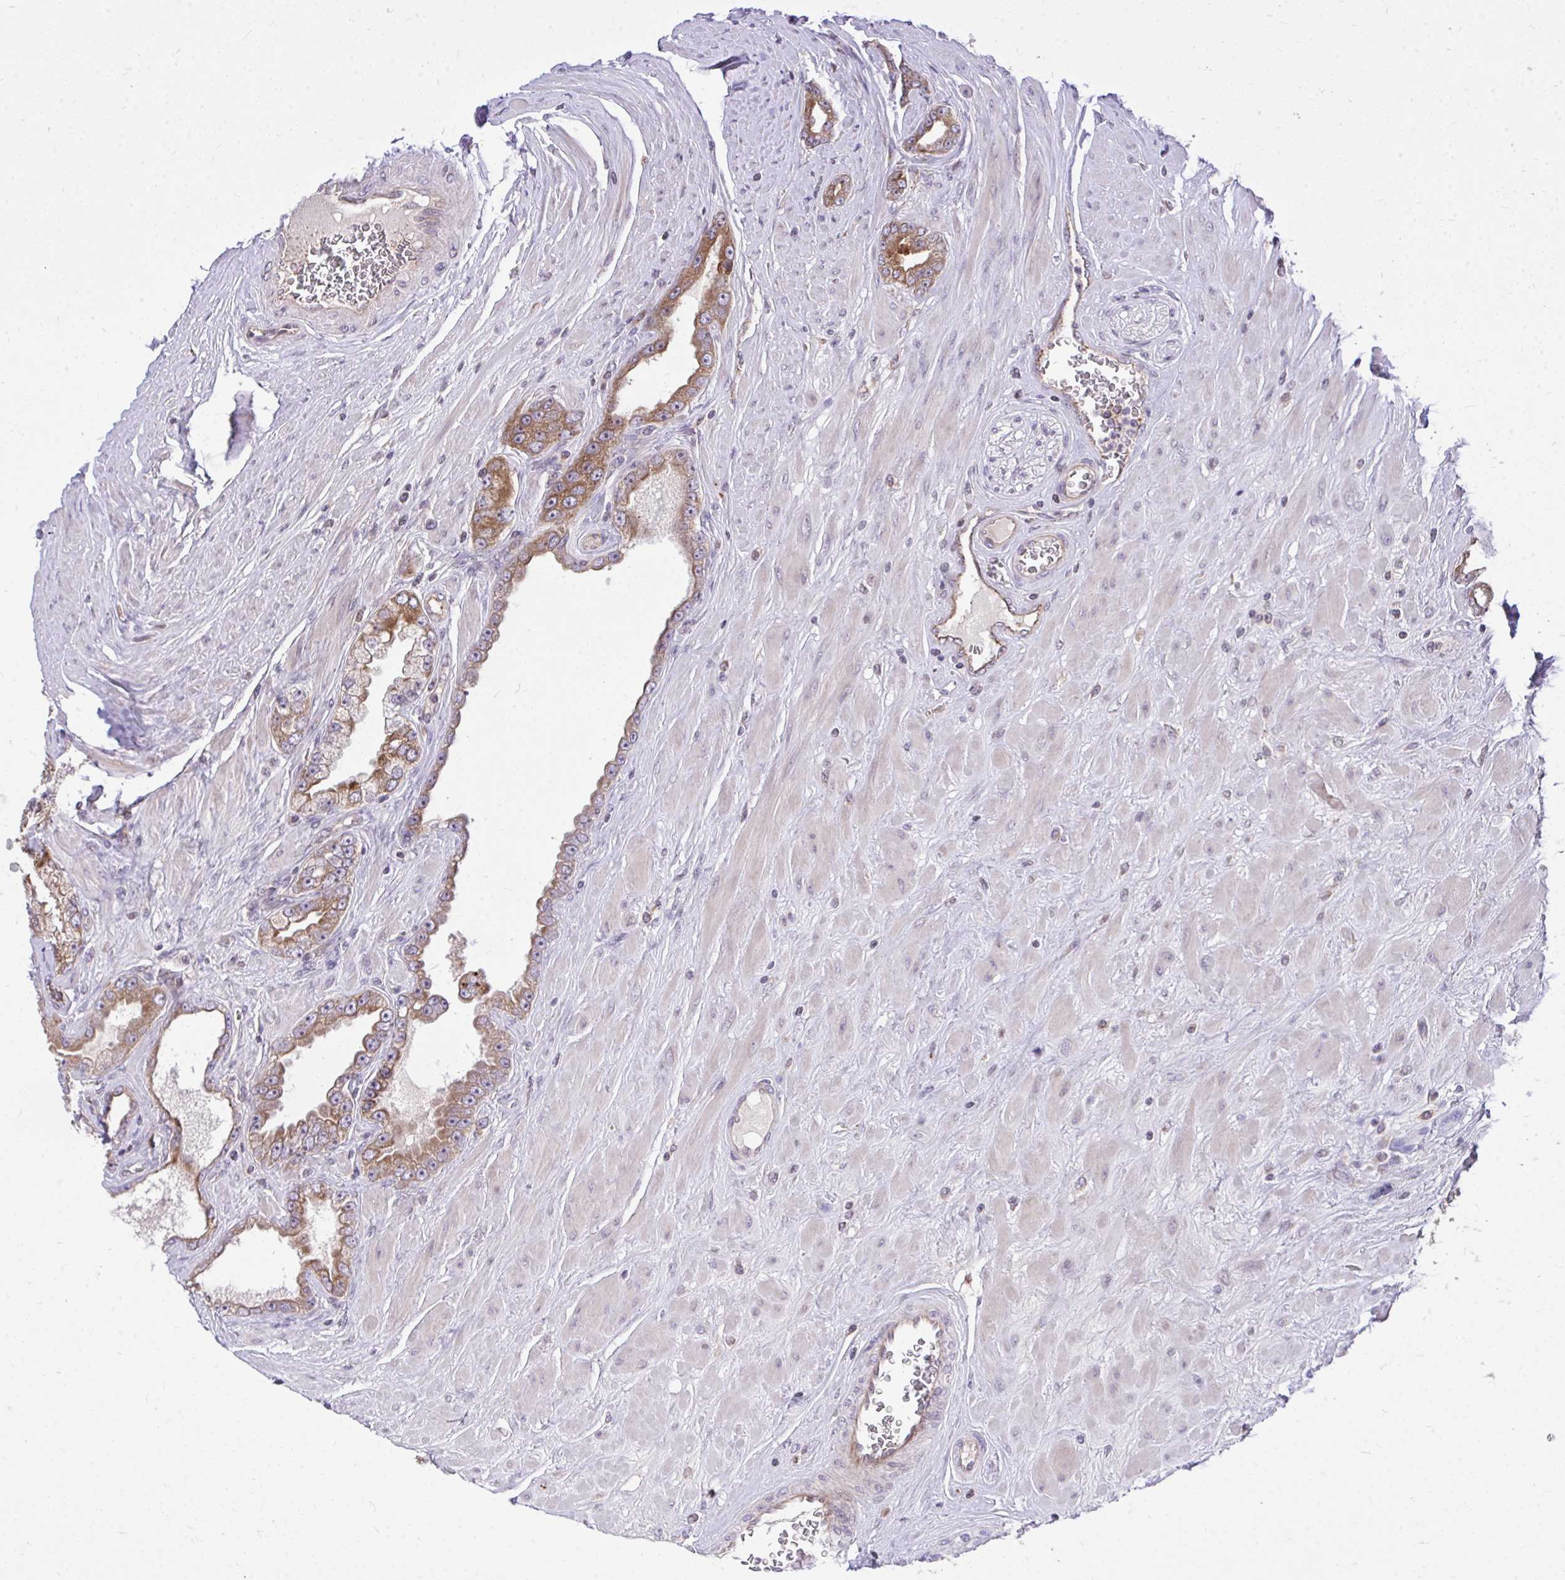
{"staining": {"intensity": "moderate", "quantity": ">75%", "location": "cytoplasmic/membranous,nuclear"}, "tissue": "prostate cancer", "cell_type": "Tumor cells", "image_type": "cancer", "snomed": [{"axis": "morphology", "description": "Adenocarcinoma, High grade"}, {"axis": "topography", "description": "Prostate"}], "caption": "Tumor cells display medium levels of moderate cytoplasmic/membranous and nuclear positivity in about >75% of cells in human prostate cancer.", "gene": "METTL9", "patient": {"sex": "male", "age": 66}}